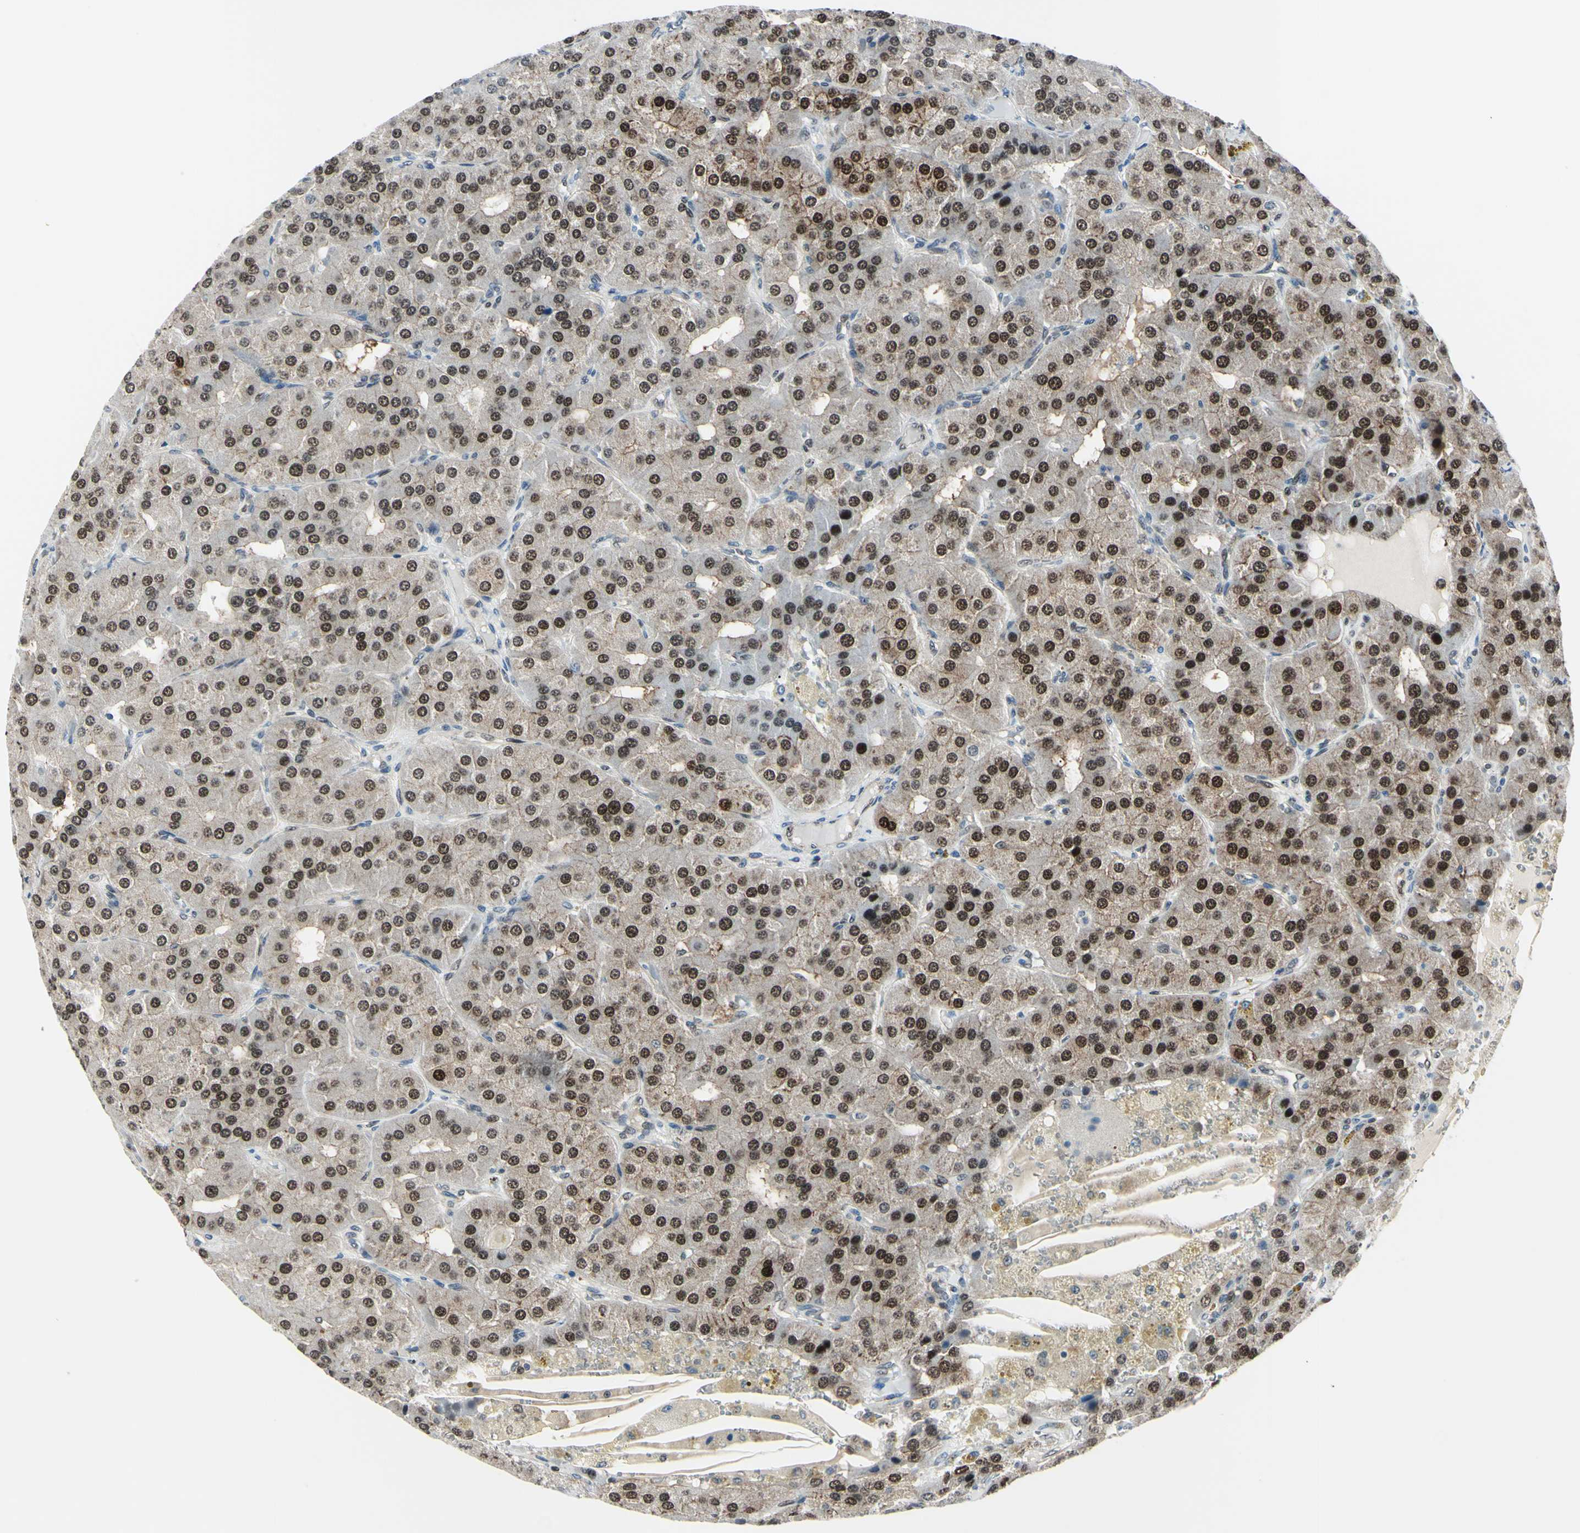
{"staining": {"intensity": "strong", "quantity": ">75%", "location": "cytoplasmic/membranous,nuclear"}, "tissue": "parathyroid gland", "cell_type": "Glandular cells", "image_type": "normal", "snomed": [{"axis": "morphology", "description": "Normal tissue, NOS"}, {"axis": "morphology", "description": "Adenoma, NOS"}, {"axis": "topography", "description": "Parathyroid gland"}], "caption": "IHC photomicrograph of benign parathyroid gland: human parathyroid gland stained using immunohistochemistry exhibits high levels of strong protein expression localized specifically in the cytoplasmic/membranous,nuclear of glandular cells, appearing as a cytoplasmic/membranous,nuclear brown color.", "gene": "PGK1", "patient": {"sex": "female", "age": 86}}